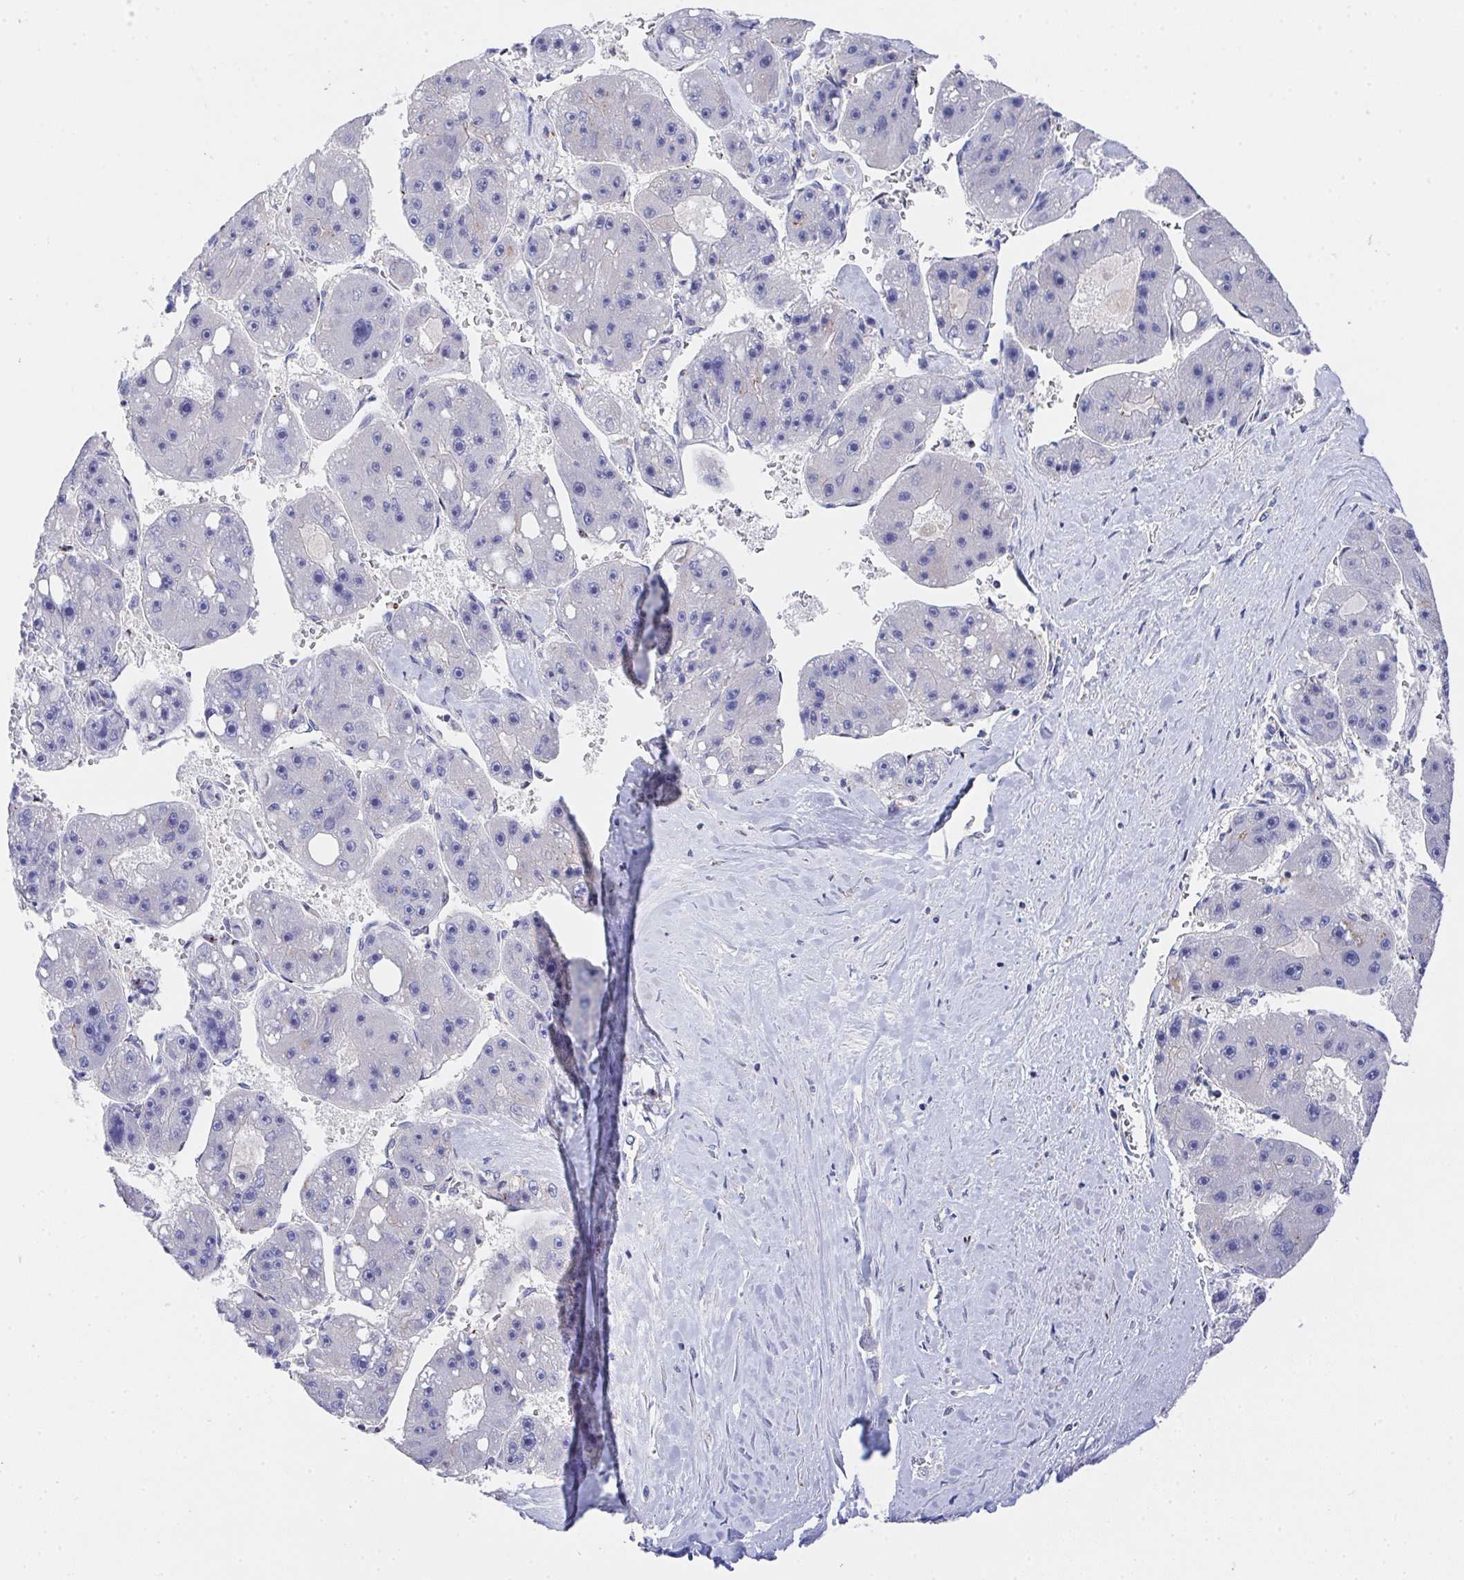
{"staining": {"intensity": "negative", "quantity": "none", "location": "none"}, "tissue": "liver cancer", "cell_type": "Tumor cells", "image_type": "cancer", "snomed": [{"axis": "morphology", "description": "Carcinoma, Hepatocellular, NOS"}, {"axis": "topography", "description": "Liver"}], "caption": "Tumor cells are negative for protein expression in human hepatocellular carcinoma (liver). (Stains: DAB immunohistochemistry (IHC) with hematoxylin counter stain, Microscopy: brightfield microscopy at high magnification).", "gene": "PRG3", "patient": {"sex": "female", "age": 61}}